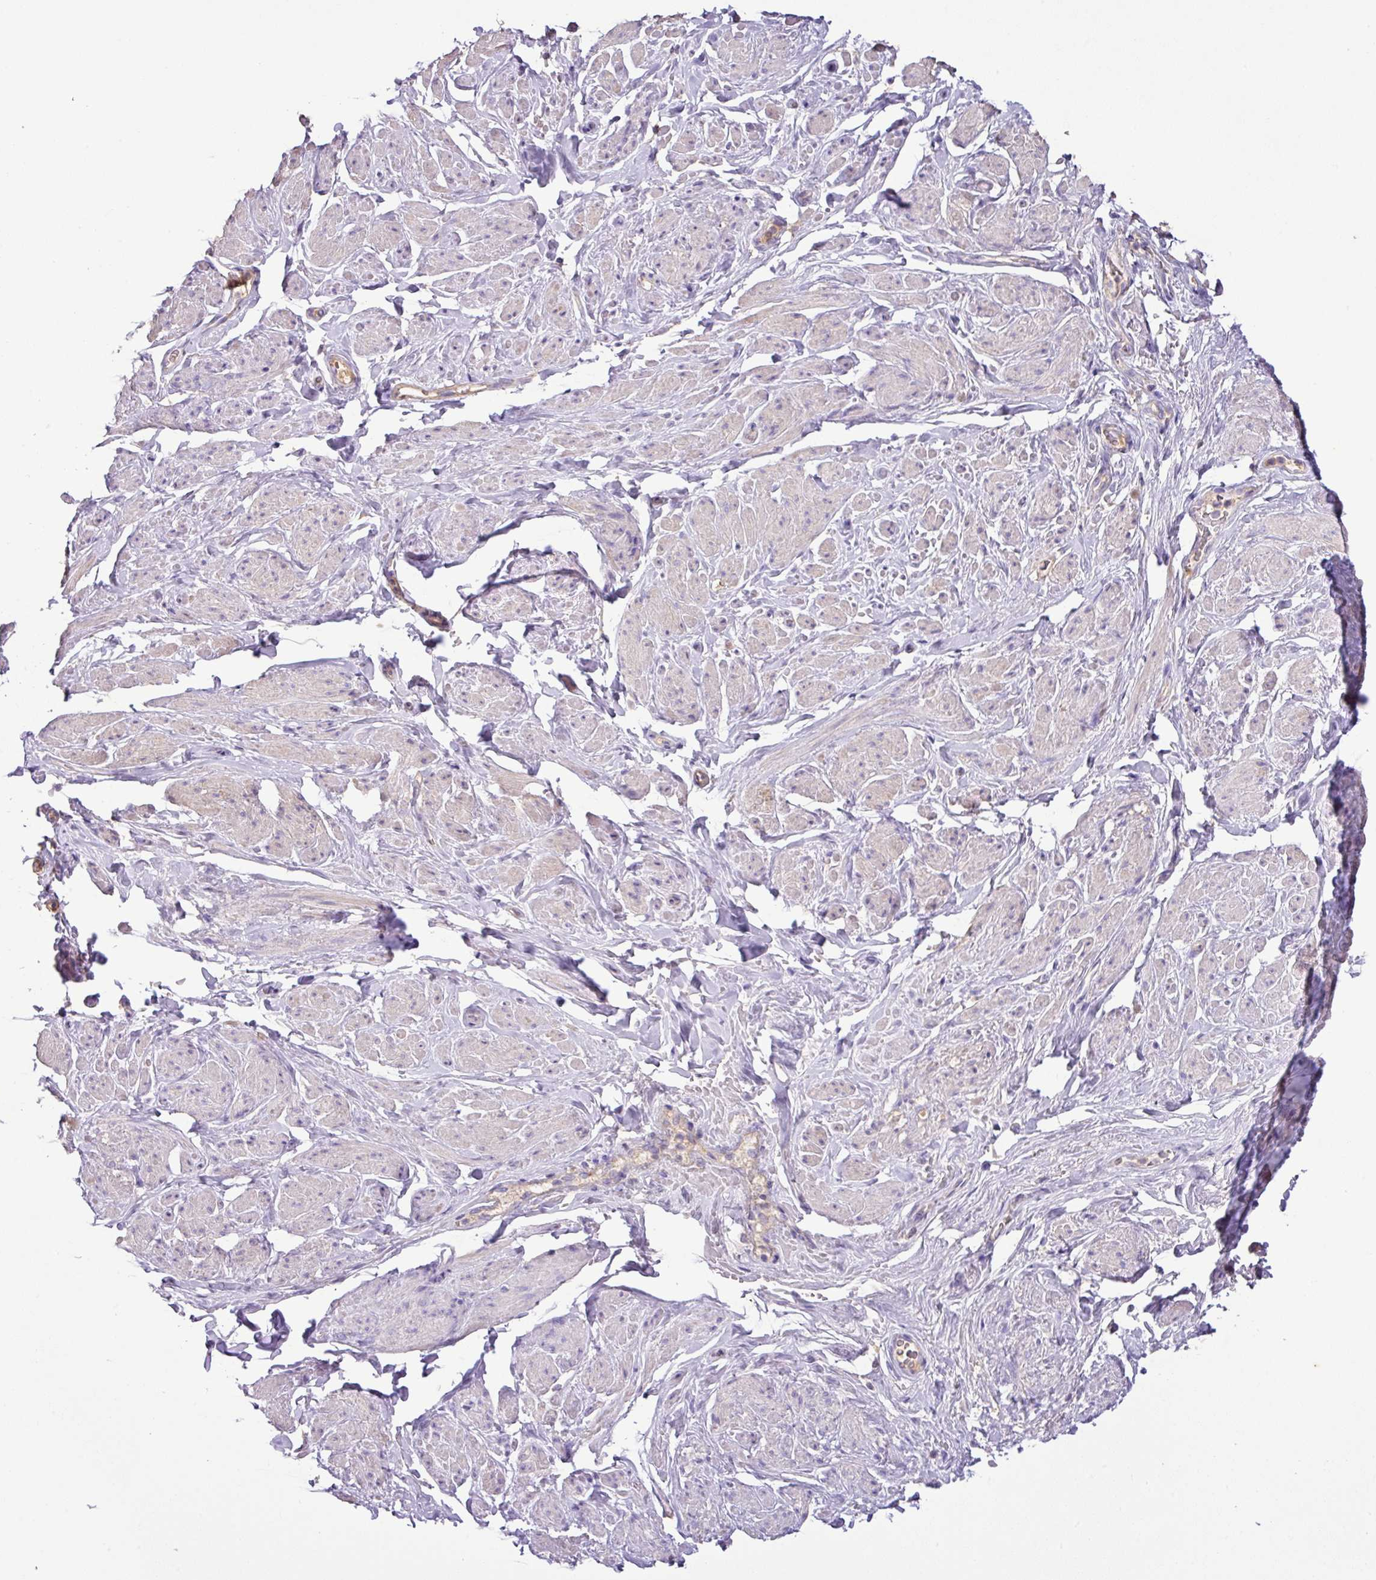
{"staining": {"intensity": "weak", "quantity": "<25%", "location": "cytoplasmic/membranous"}, "tissue": "smooth muscle", "cell_type": "Smooth muscle cells", "image_type": "normal", "snomed": [{"axis": "morphology", "description": "Normal tissue, NOS"}, {"axis": "topography", "description": "Smooth muscle"}, {"axis": "topography", "description": "Peripheral nerve tissue"}], "caption": "An IHC micrograph of benign smooth muscle is shown. There is no staining in smooth muscle cells of smooth muscle.", "gene": "AGR3", "patient": {"sex": "male", "age": 69}}